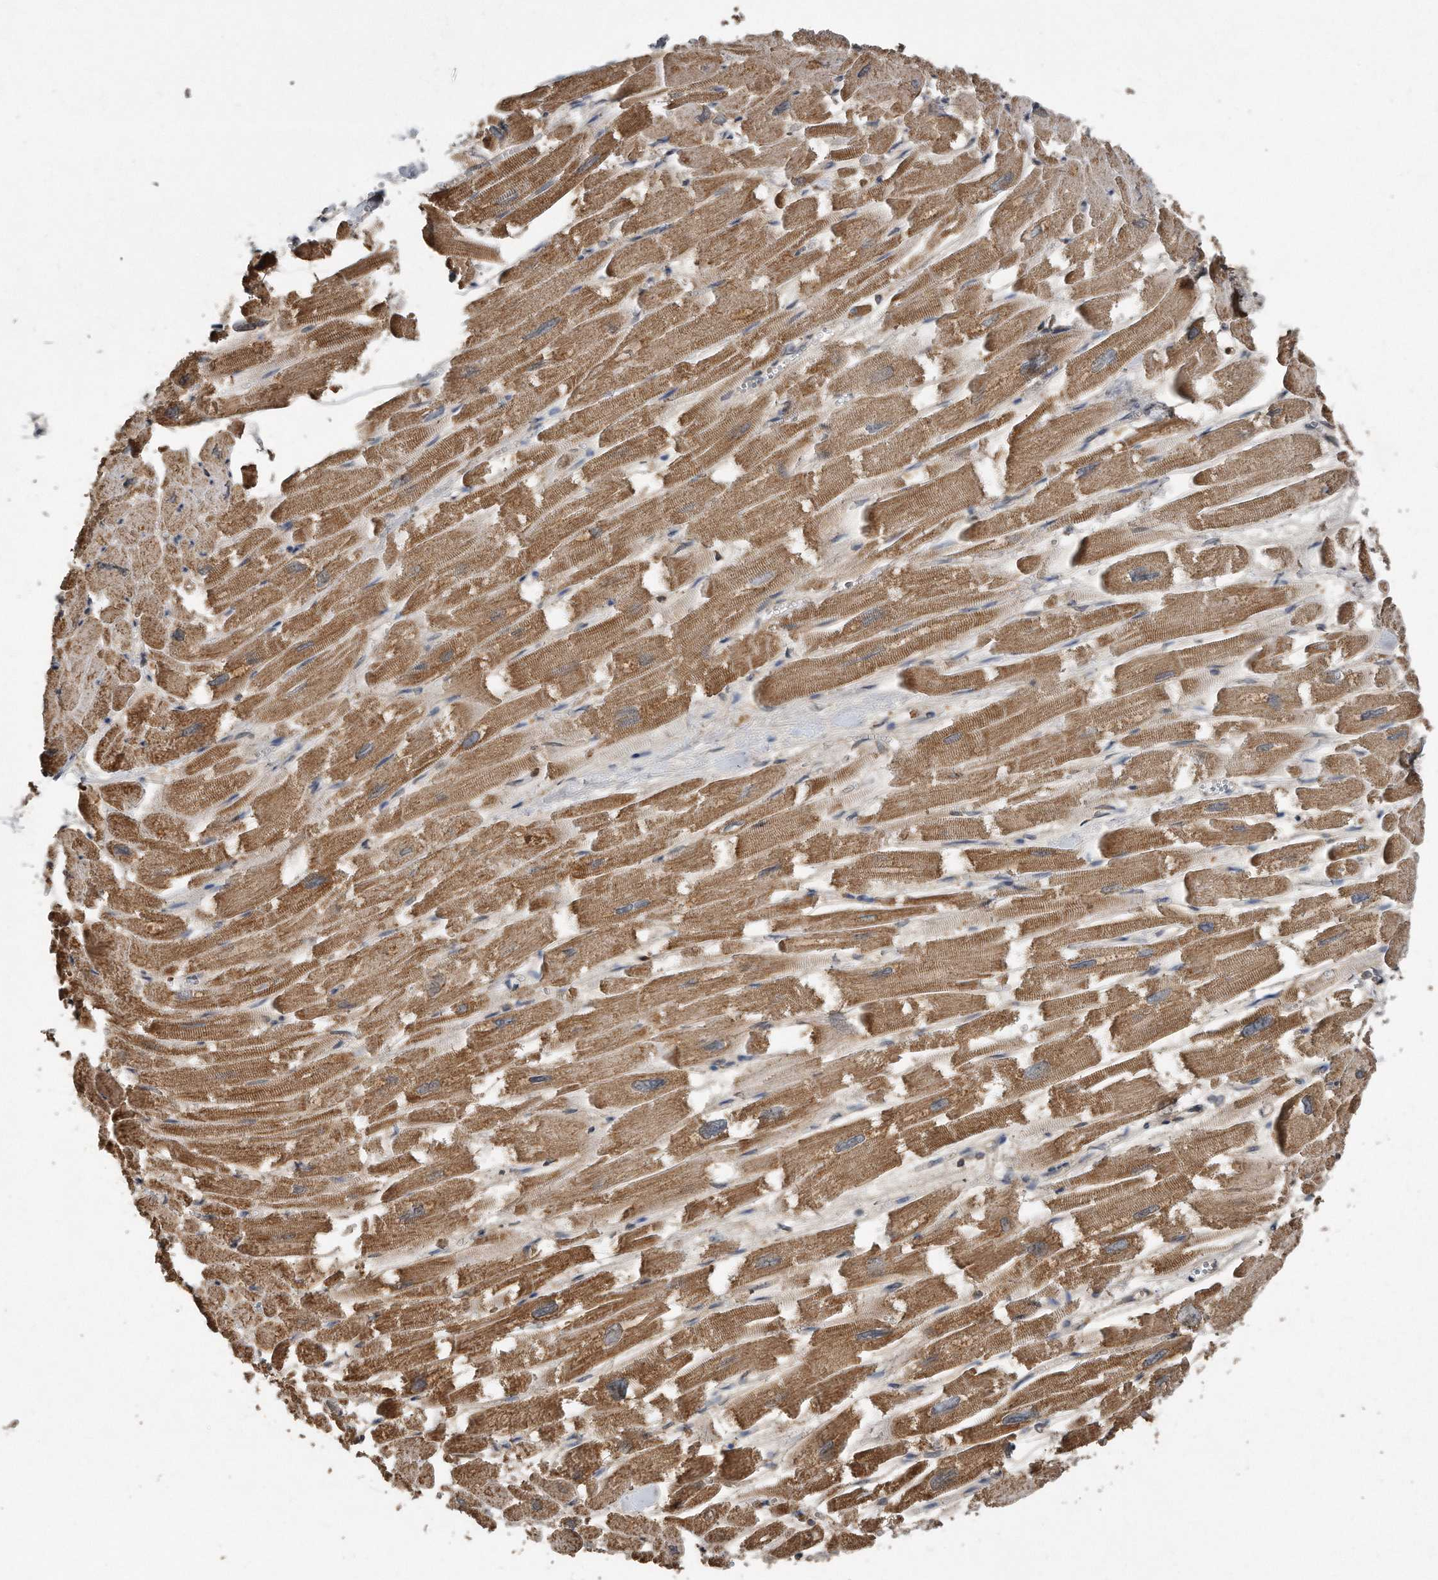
{"staining": {"intensity": "moderate", "quantity": ">75%", "location": "cytoplasmic/membranous"}, "tissue": "heart muscle", "cell_type": "Cardiomyocytes", "image_type": "normal", "snomed": [{"axis": "morphology", "description": "Normal tissue, NOS"}, {"axis": "topography", "description": "Heart"}], "caption": "Immunohistochemistry (IHC) (DAB (3,3'-diaminobenzidine)) staining of unremarkable human heart muscle demonstrates moderate cytoplasmic/membranous protein positivity in approximately >75% of cardiomyocytes. The staining was performed using DAB, with brown indicating positive protein expression. Nuclei are stained blue with hematoxylin.", "gene": "SDHA", "patient": {"sex": "male", "age": 54}}